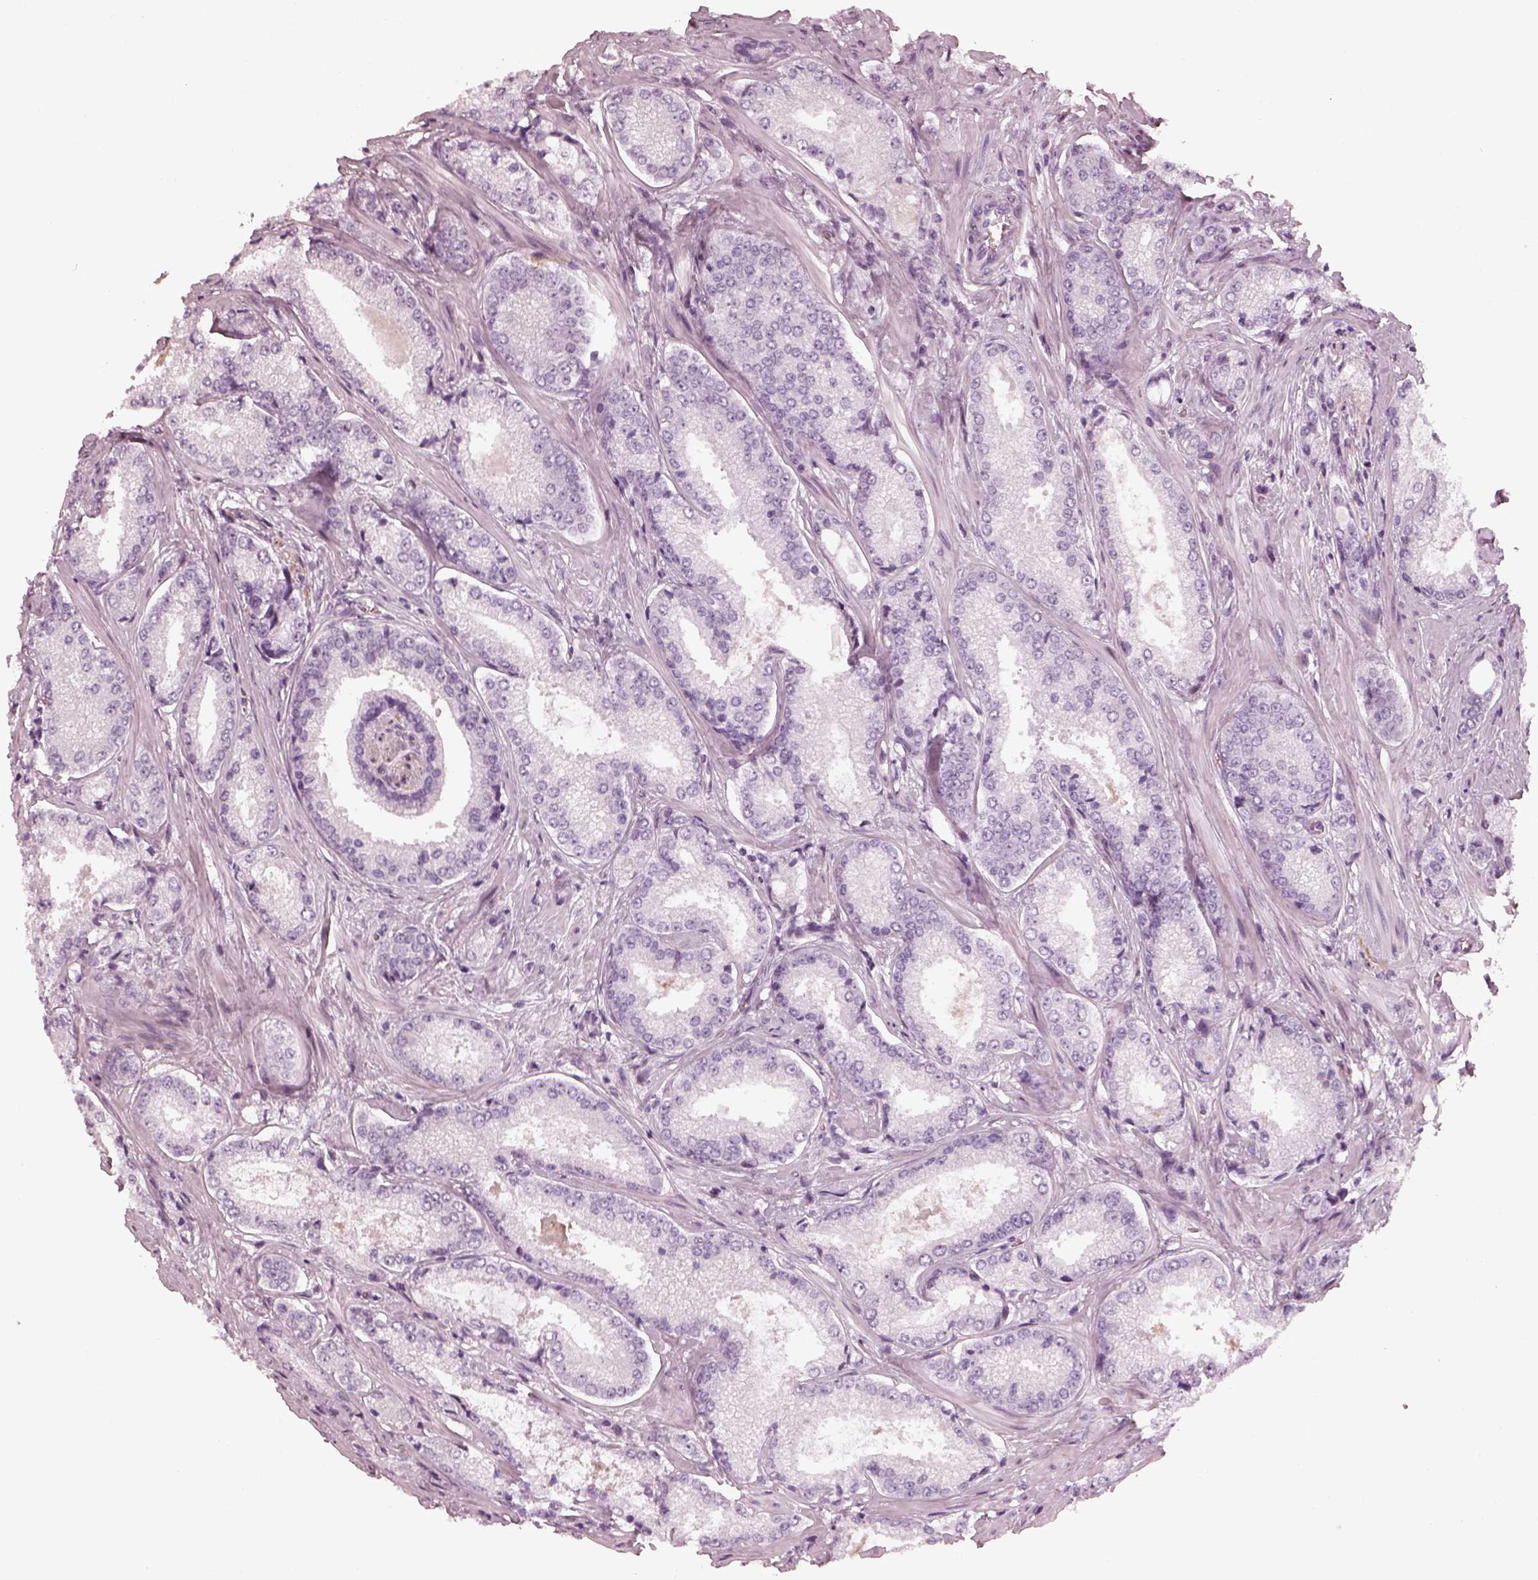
{"staining": {"intensity": "negative", "quantity": "none", "location": "none"}, "tissue": "prostate cancer", "cell_type": "Tumor cells", "image_type": "cancer", "snomed": [{"axis": "morphology", "description": "Adenocarcinoma, Low grade"}, {"axis": "topography", "description": "Prostate"}], "caption": "Immunohistochemistry of prostate cancer reveals no staining in tumor cells. (DAB (3,3'-diaminobenzidine) immunohistochemistry, high magnification).", "gene": "OPN4", "patient": {"sex": "male", "age": 56}}